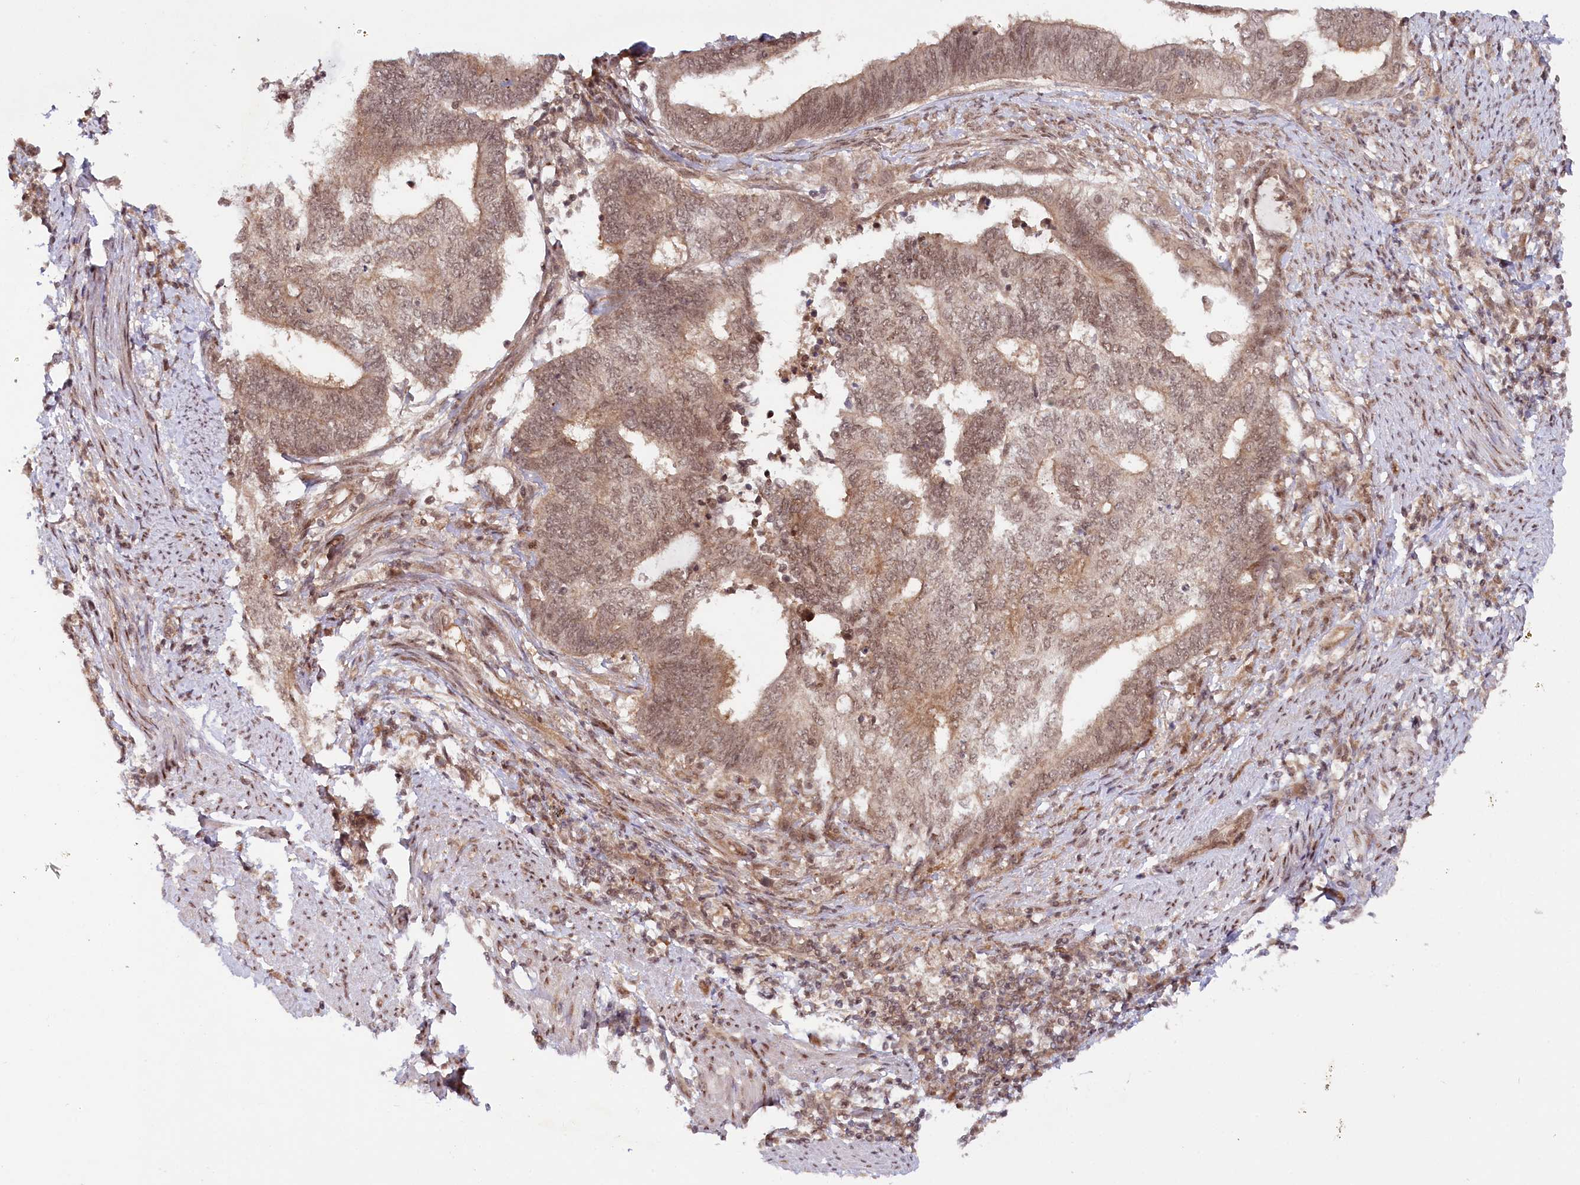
{"staining": {"intensity": "moderate", "quantity": ">75%", "location": "nuclear"}, "tissue": "endometrial cancer", "cell_type": "Tumor cells", "image_type": "cancer", "snomed": [{"axis": "morphology", "description": "Adenocarcinoma, NOS"}, {"axis": "topography", "description": "Uterus"}, {"axis": "topography", "description": "Endometrium"}], "caption": "Tumor cells reveal moderate nuclear positivity in approximately >75% of cells in endometrial adenocarcinoma.", "gene": "CCDC65", "patient": {"sex": "female", "age": 70}}